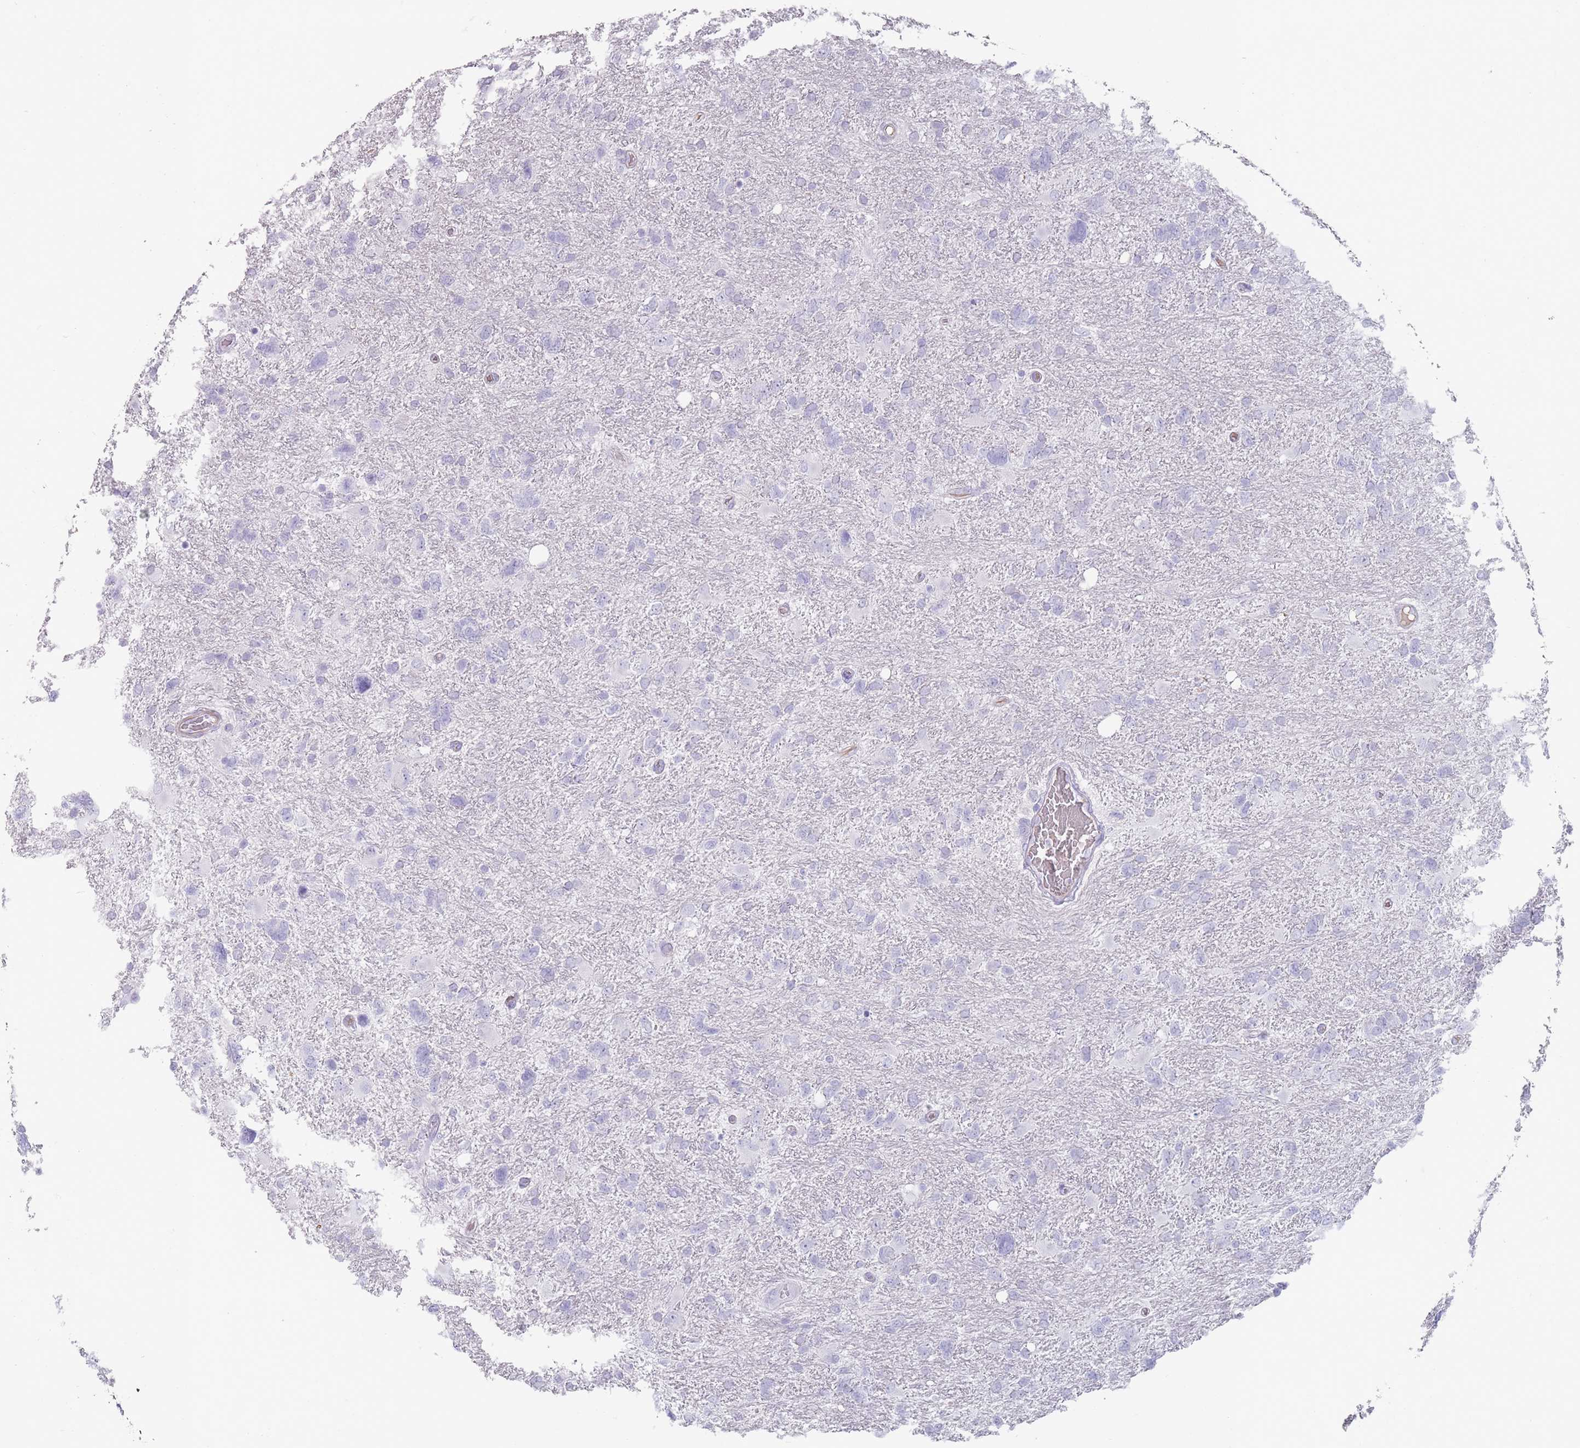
{"staining": {"intensity": "negative", "quantity": "none", "location": "none"}, "tissue": "glioma", "cell_type": "Tumor cells", "image_type": "cancer", "snomed": [{"axis": "morphology", "description": "Glioma, malignant, High grade"}, {"axis": "topography", "description": "Brain"}], "caption": "Immunohistochemistry (IHC) of malignant glioma (high-grade) displays no staining in tumor cells. (DAB immunohistochemistry visualized using brightfield microscopy, high magnification).", "gene": "RHBG", "patient": {"sex": "male", "age": 61}}